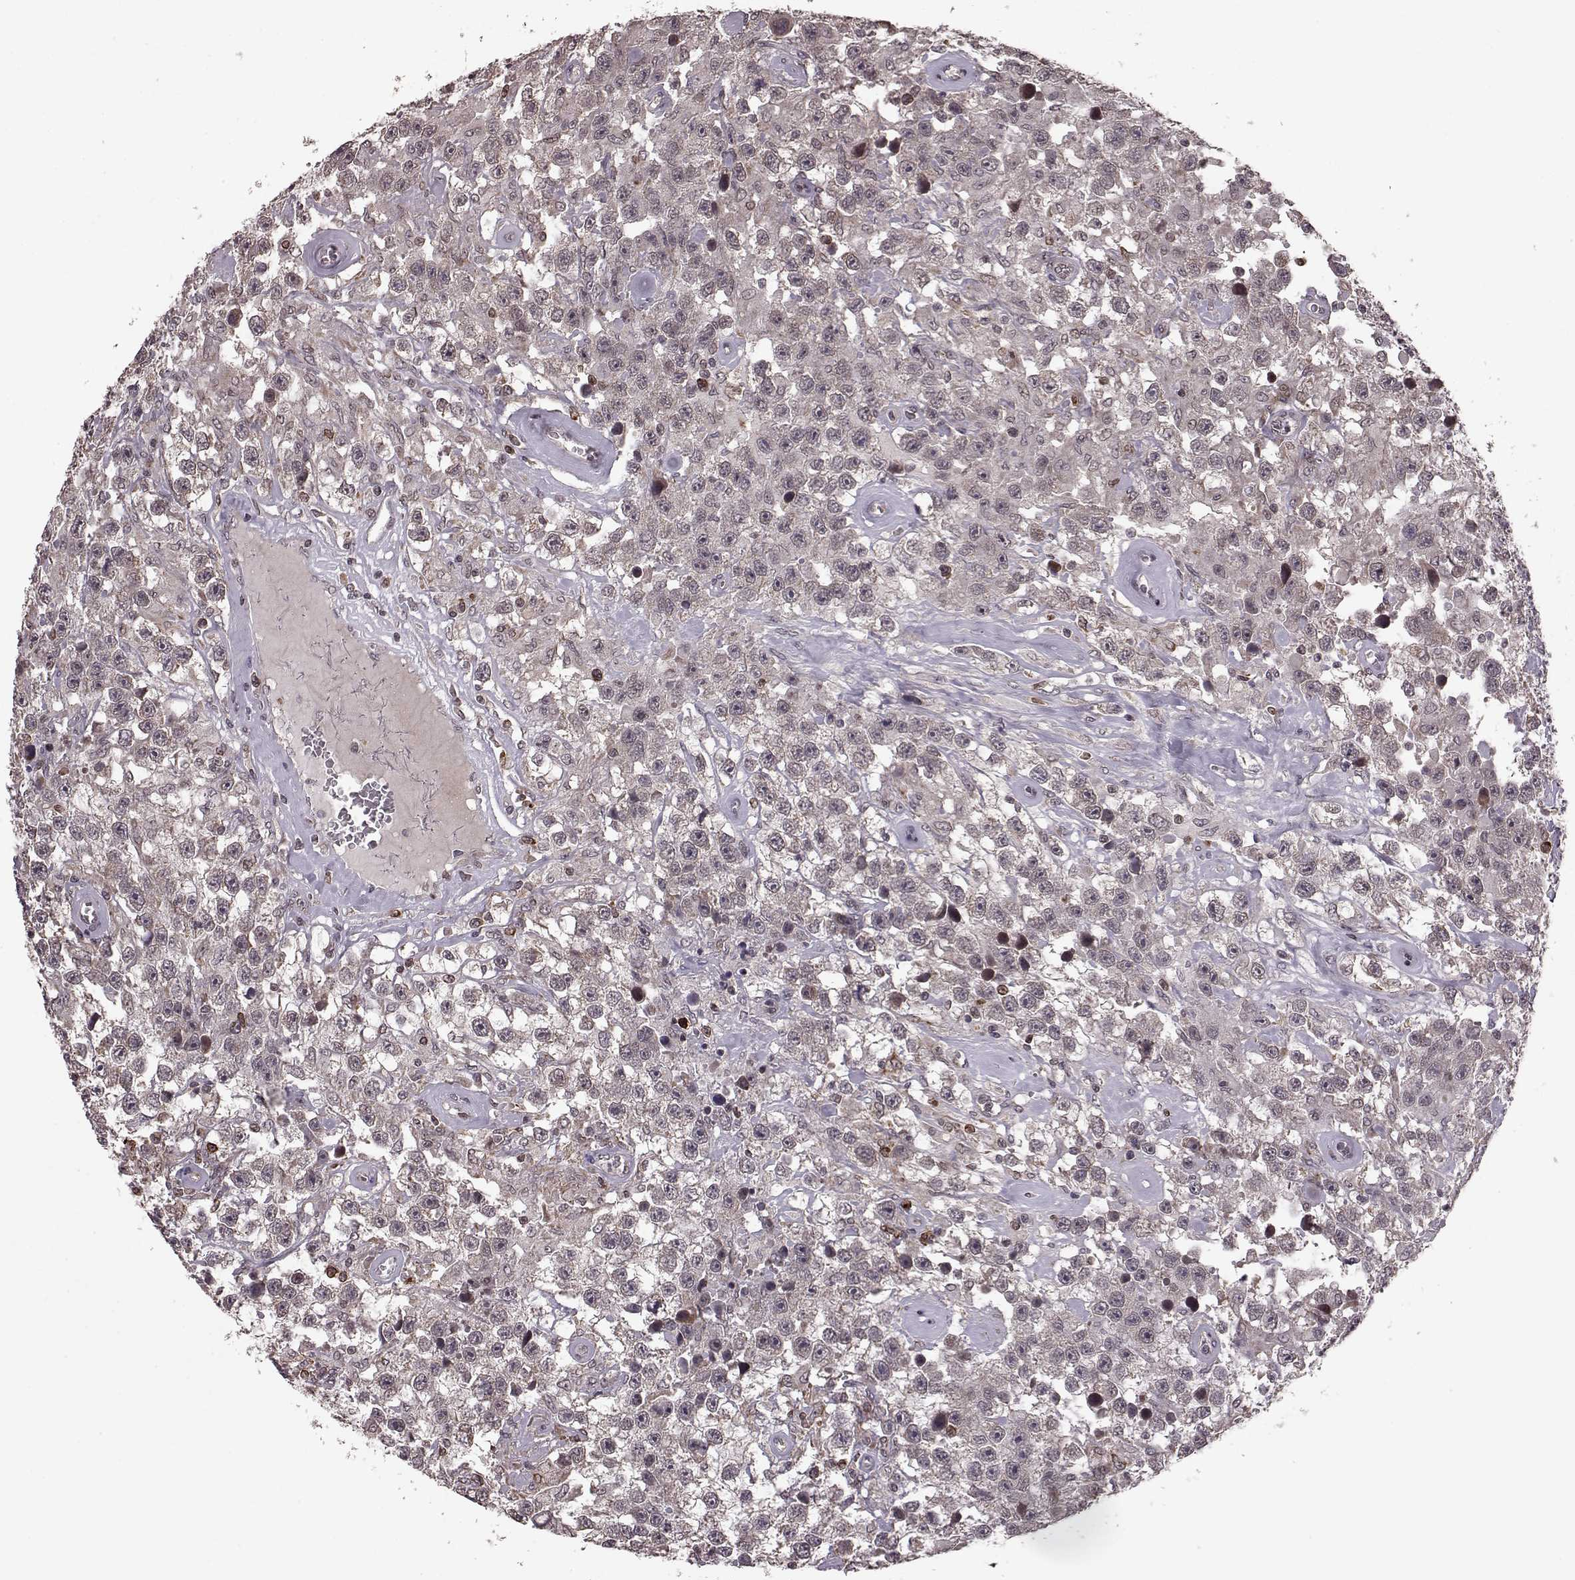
{"staining": {"intensity": "negative", "quantity": "none", "location": "none"}, "tissue": "testis cancer", "cell_type": "Tumor cells", "image_type": "cancer", "snomed": [{"axis": "morphology", "description": "Seminoma, NOS"}, {"axis": "topography", "description": "Testis"}], "caption": "Human testis seminoma stained for a protein using immunohistochemistry reveals no positivity in tumor cells.", "gene": "ELOVL5", "patient": {"sex": "male", "age": 43}}